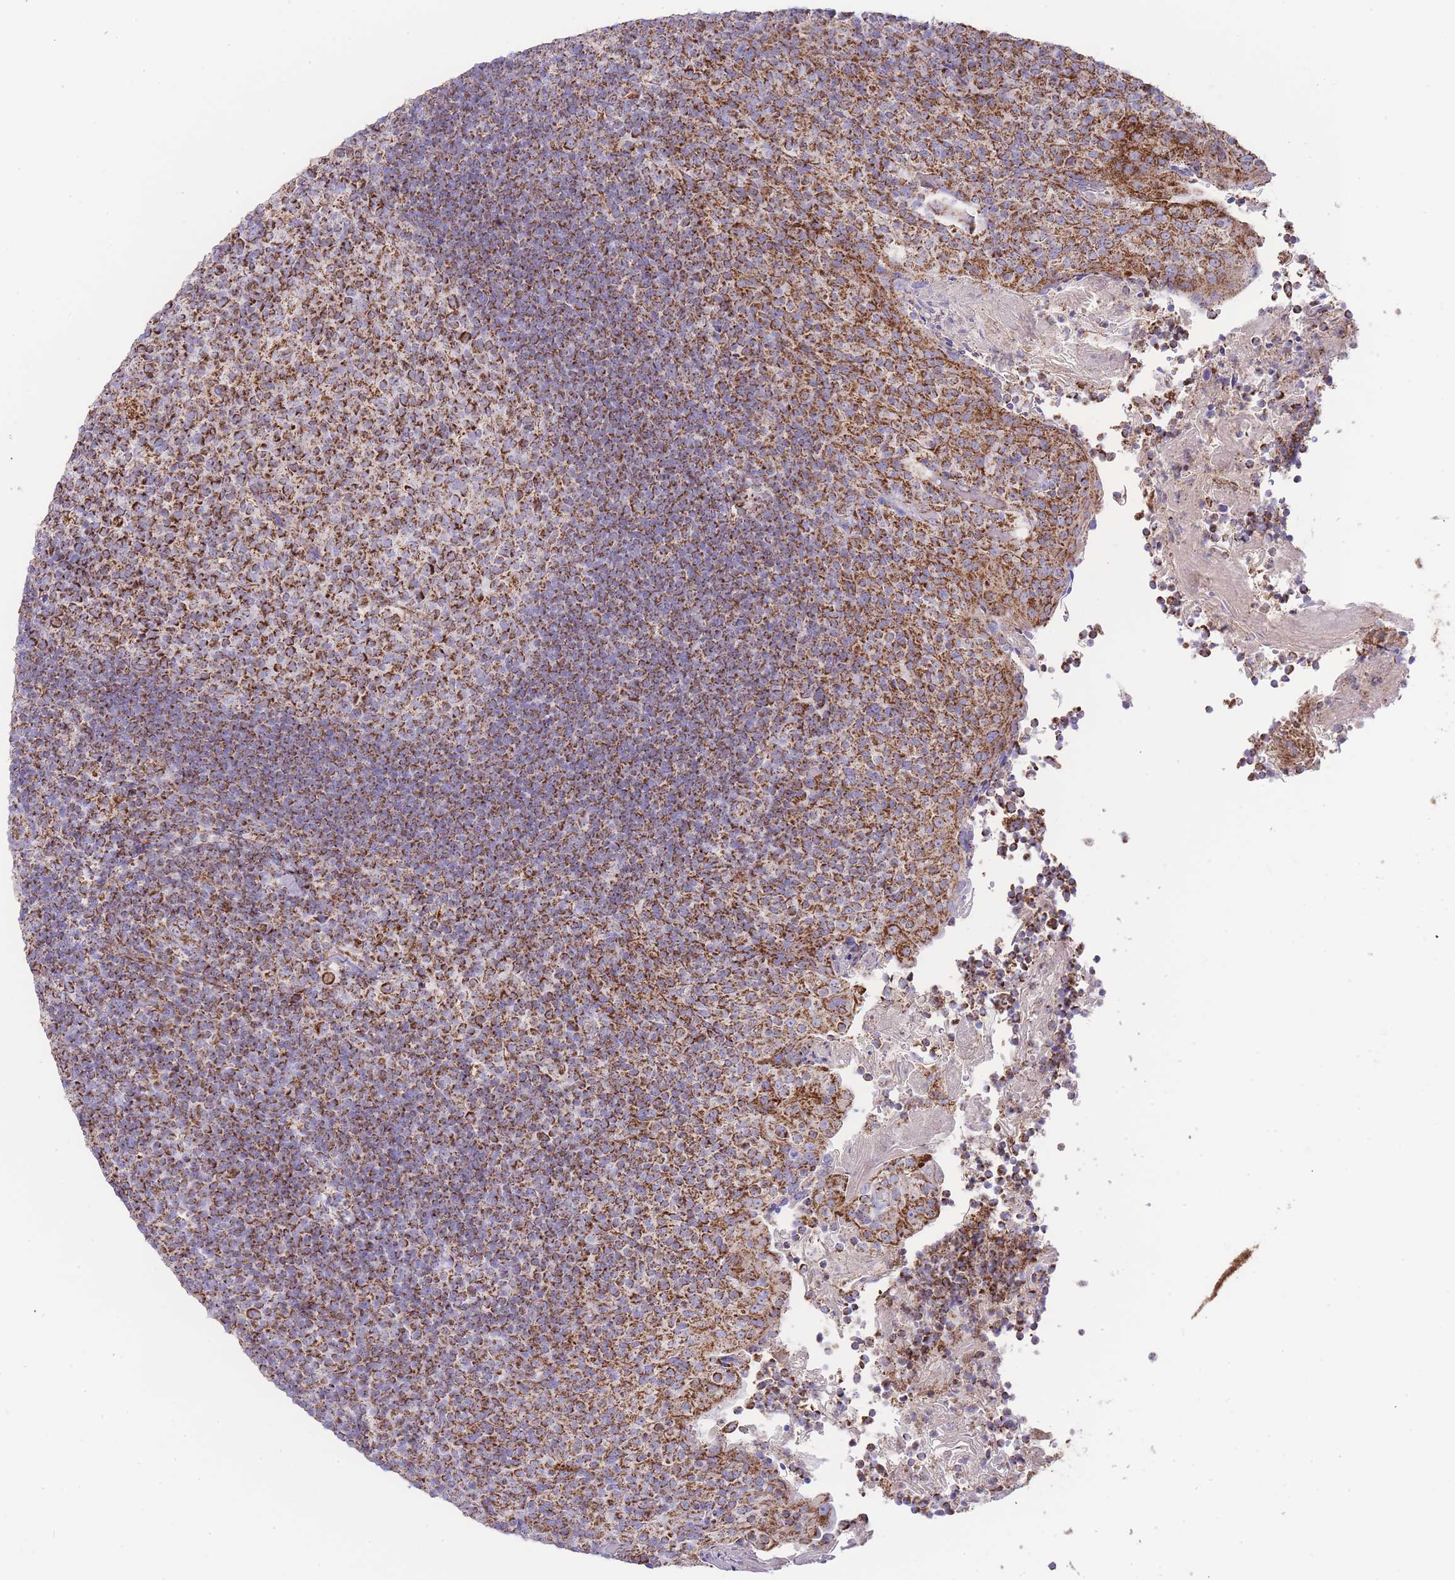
{"staining": {"intensity": "strong", "quantity": ">75%", "location": "cytoplasmic/membranous"}, "tissue": "tonsil", "cell_type": "Germinal center cells", "image_type": "normal", "snomed": [{"axis": "morphology", "description": "Normal tissue, NOS"}, {"axis": "topography", "description": "Tonsil"}], "caption": "Germinal center cells display strong cytoplasmic/membranous staining in approximately >75% of cells in unremarkable tonsil. (DAB (3,3'-diaminobenzidine) IHC with brightfield microscopy, high magnification).", "gene": "GSTM1", "patient": {"sex": "female", "age": 10}}